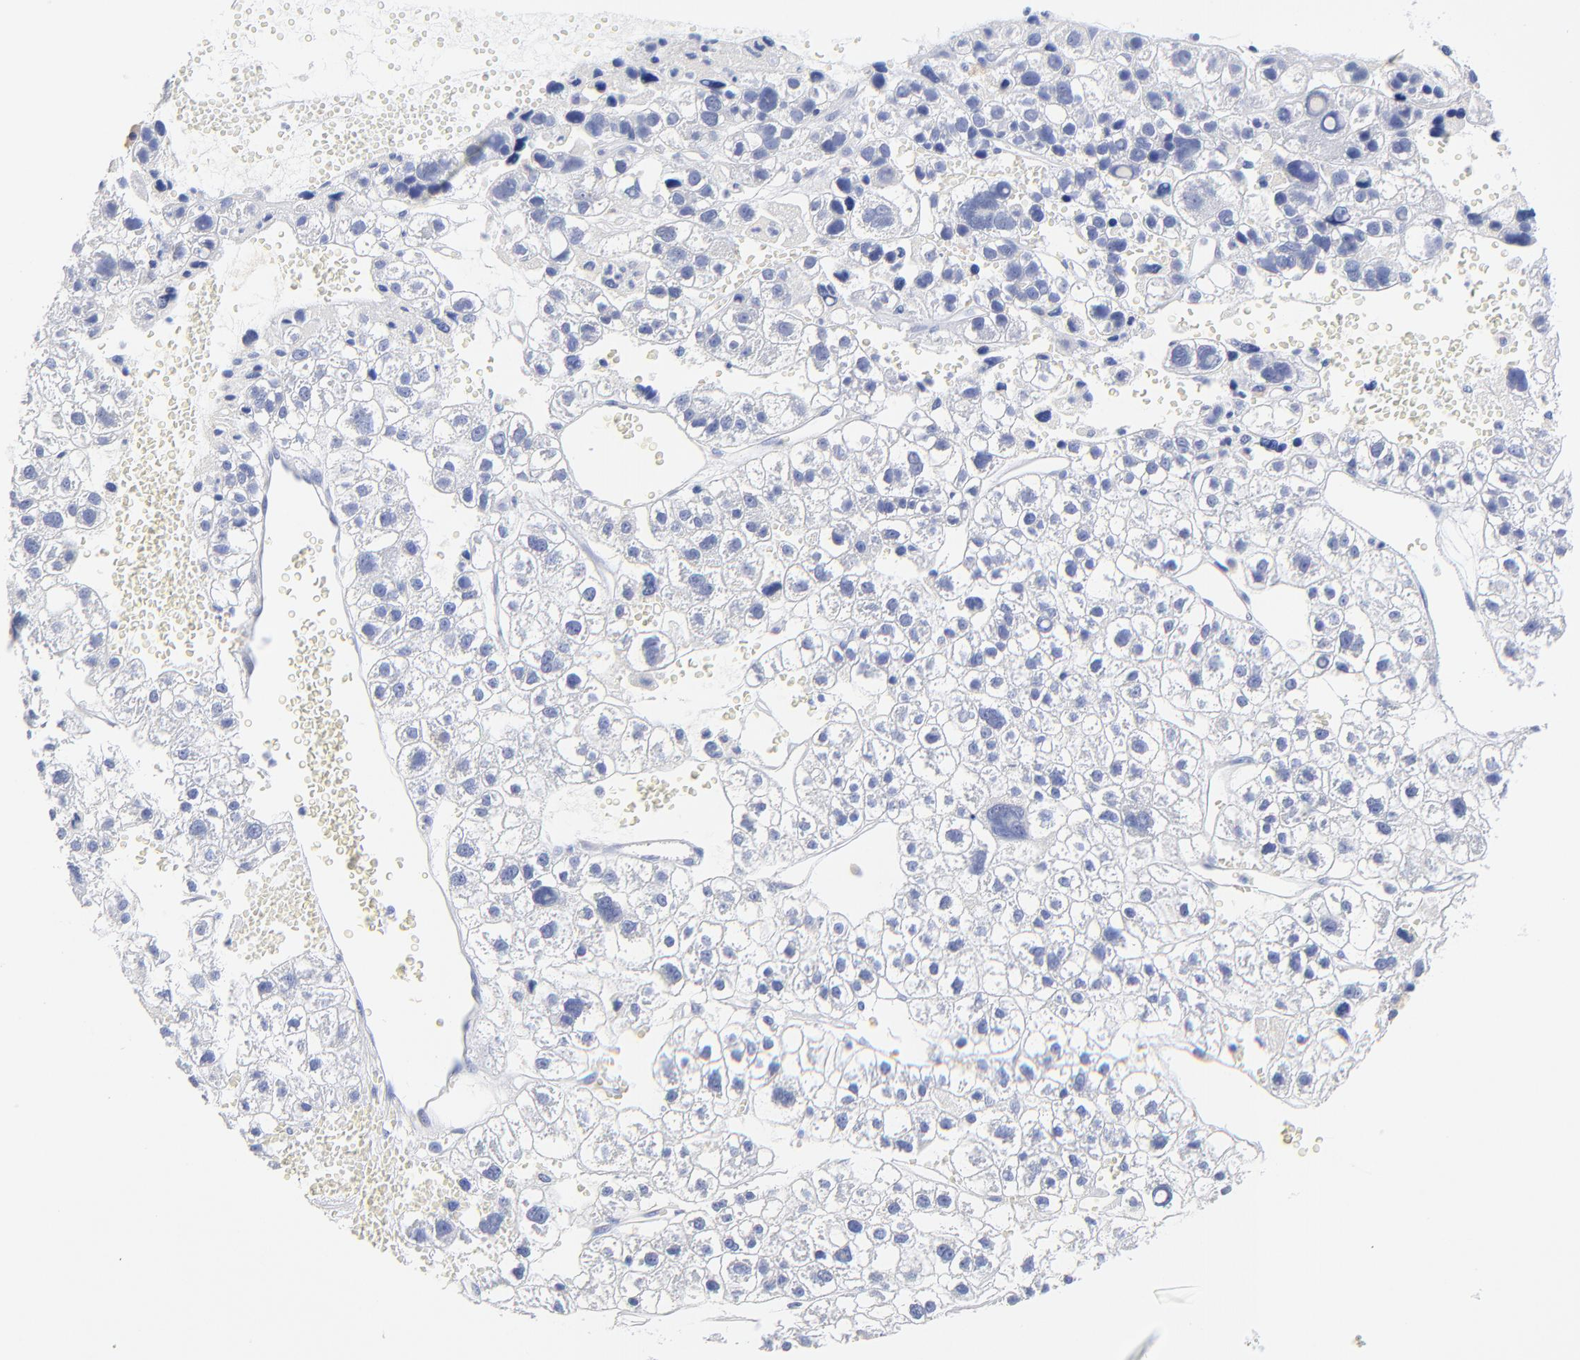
{"staining": {"intensity": "negative", "quantity": "none", "location": "none"}, "tissue": "liver cancer", "cell_type": "Tumor cells", "image_type": "cancer", "snomed": [{"axis": "morphology", "description": "Carcinoma, Hepatocellular, NOS"}, {"axis": "topography", "description": "Liver"}], "caption": "Immunohistochemistry of liver cancer exhibits no staining in tumor cells.", "gene": "SULT4A1", "patient": {"sex": "female", "age": 85}}